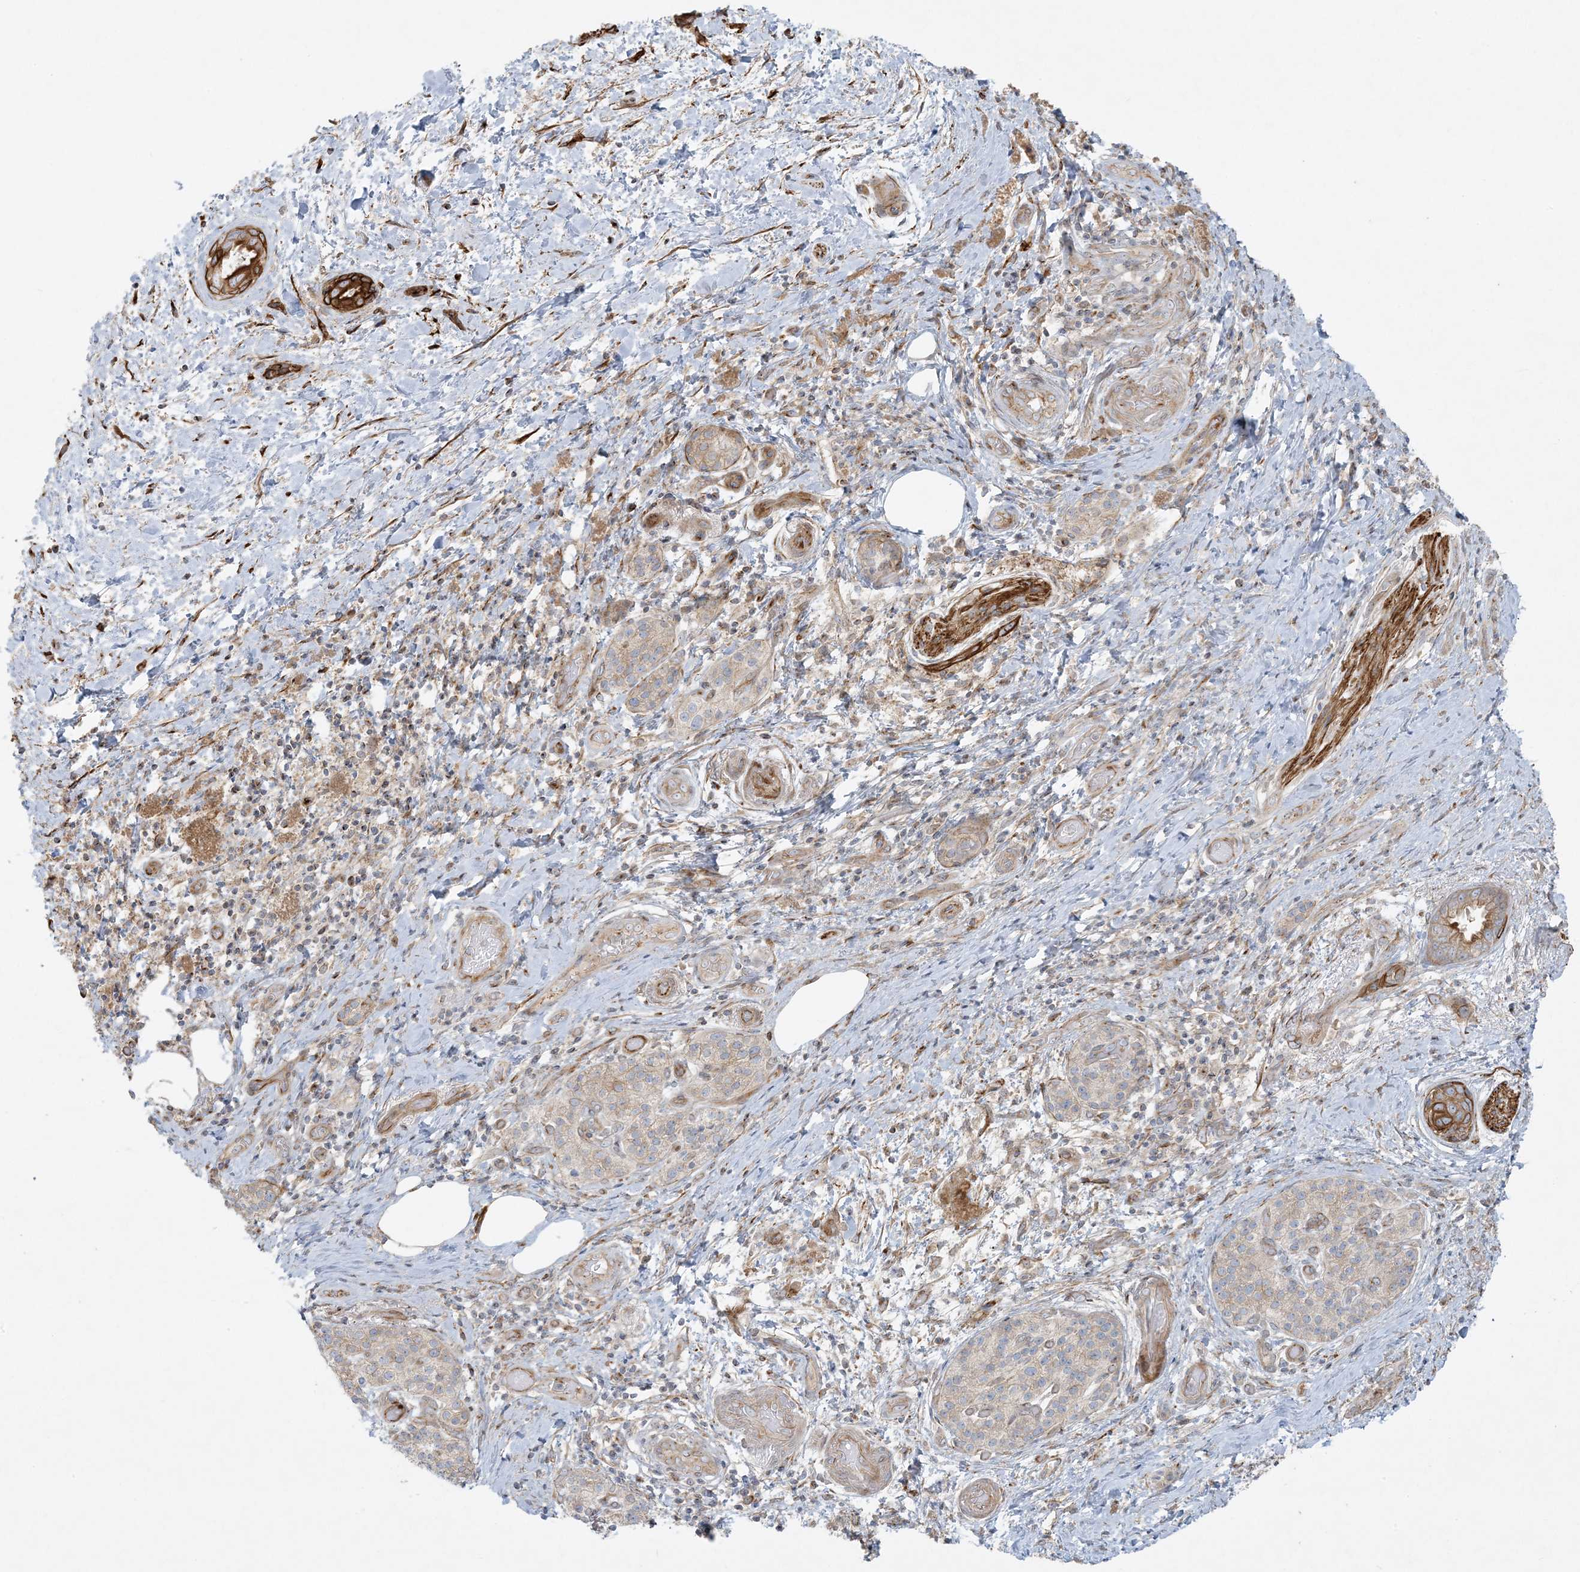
{"staining": {"intensity": "moderate", "quantity": "25%-75%", "location": "cytoplasmic/membranous"}, "tissue": "pancreatic cancer", "cell_type": "Tumor cells", "image_type": "cancer", "snomed": [{"axis": "morphology", "description": "Normal tissue, NOS"}, {"axis": "morphology", "description": "Adenocarcinoma, NOS"}, {"axis": "topography", "description": "Pancreas"}, {"axis": "topography", "description": "Peripheral nerve tissue"}], "caption": "Immunohistochemistry micrograph of adenocarcinoma (pancreatic) stained for a protein (brown), which demonstrates medium levels of moderate cytoplasmic/membranous positivity in approximately 25%-75% of tumor cells.", "gene": "PIK3R4", "patient": {"sex": "female", "age": 63}}